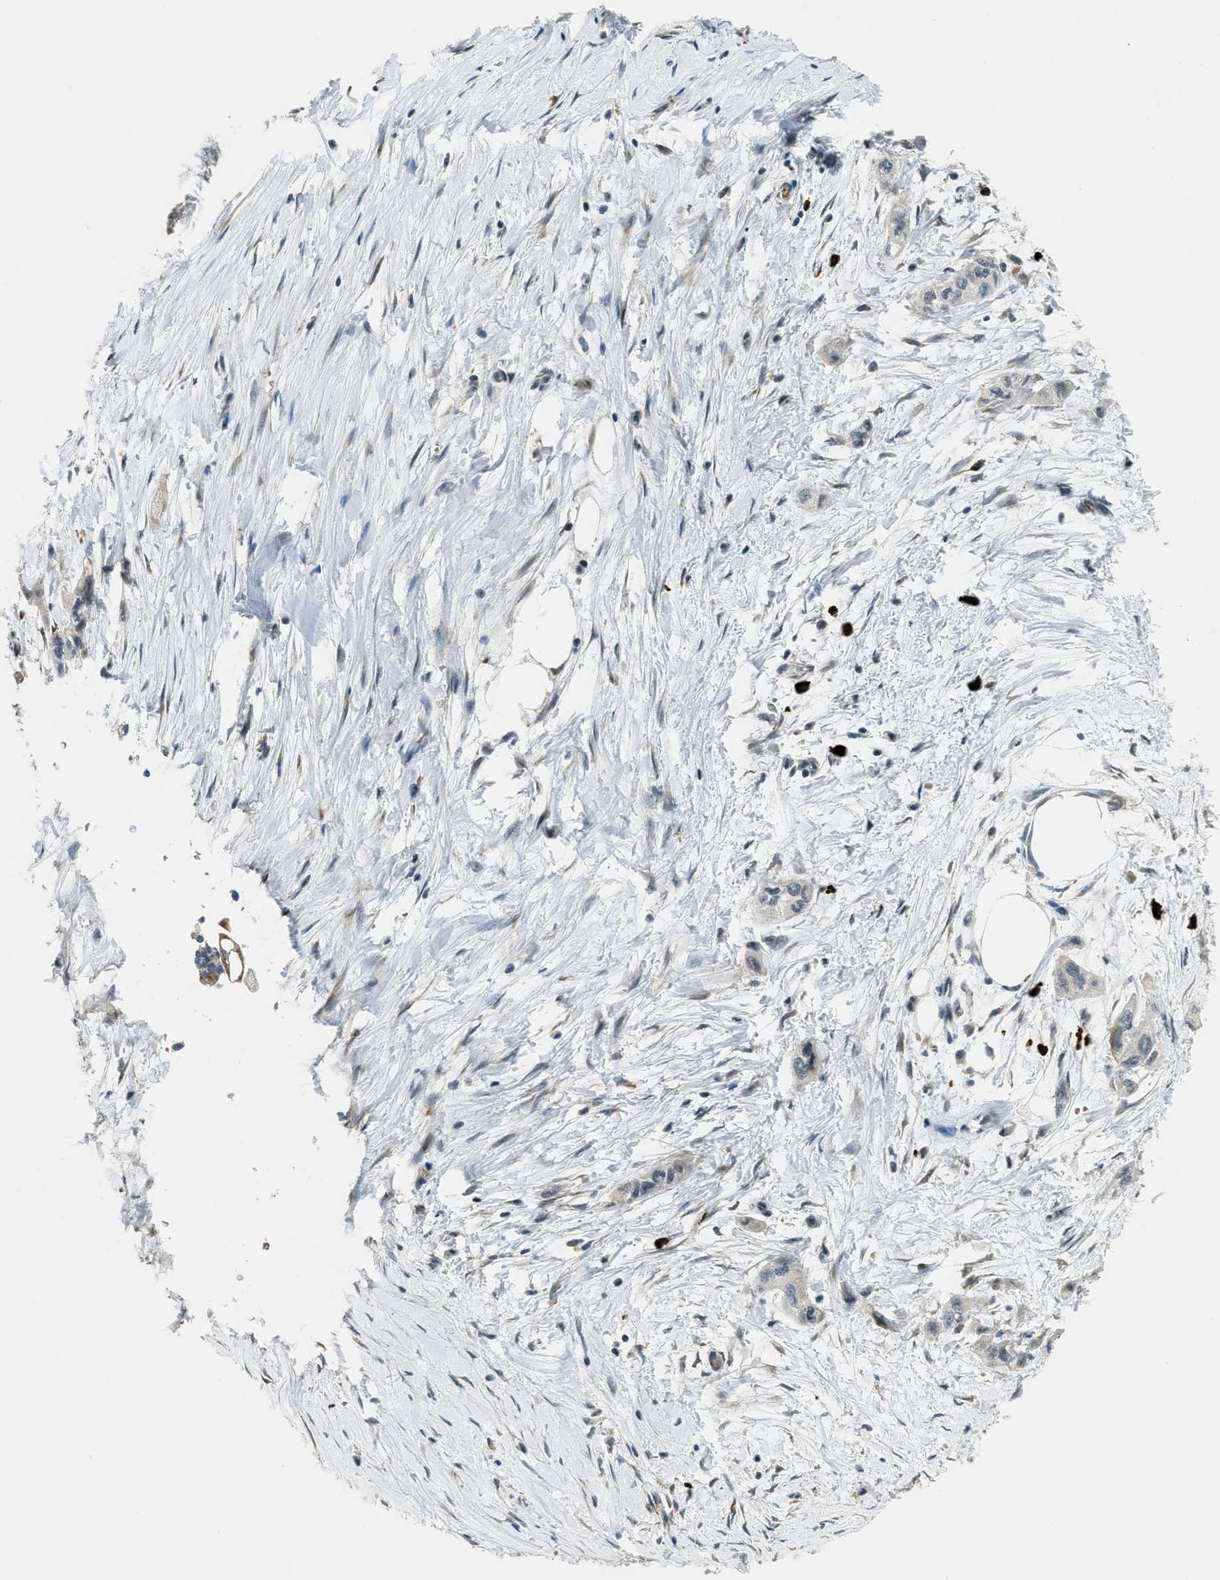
{"staining": {"intensity": "negative", "quantity": "none", "location": "none"}, "tissue": "pancreatic cancer", "cell_type": "Tumor cells", "image_type": "cancer", "snomed": [{"axis": "morphology", "description": "Adenocarcinoma, NOS"}, {"axis": "topography", "description": "Pancreas"}], "caption": "Micrograph shows no significant protein staining in tumor cells of pancreatic cancer. (DAB (3,3'-diaminobenzidine) immunohistochemistry (IHC) visualized using brightfield microscopy, high magnification).", "gene": "HERC2", "patient": {"sex": "male", "age": 74}}